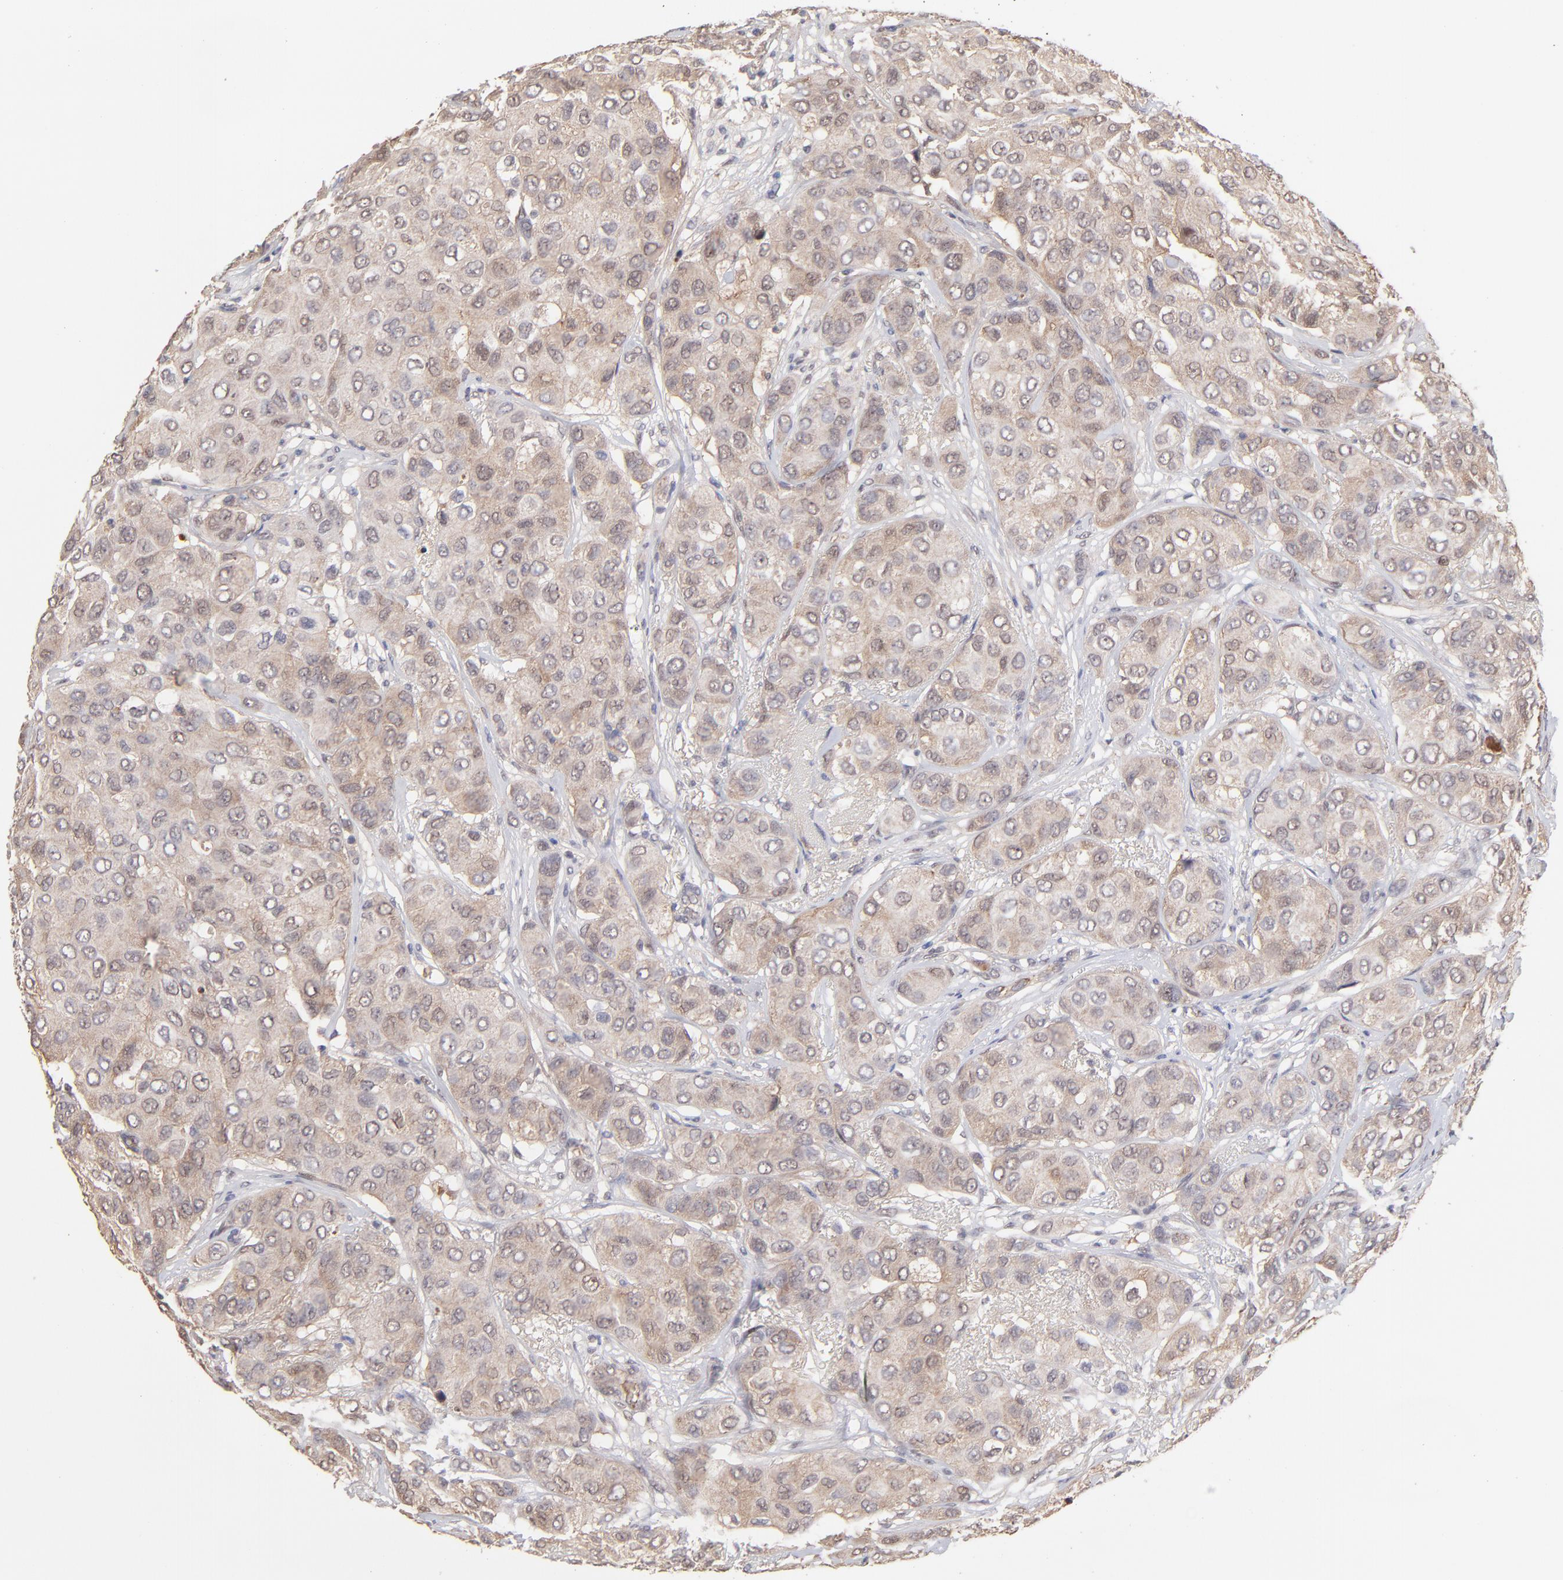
{"staining": {"intensity": "weak", "quantity": "<25%", "location": "cytoplasmic/membranous,nuclear"}, "tissue": "breast cancer", "cell_type": "Tumor cells", "image_type": "cancer", "snomed": [{"axis": "morphology", "description": "Duct carcinoma"}, {"axis": "topography", "description": "Breast"}], "caption": "Tumor cells show no significant protein expression in breast cancer.", "gene": "PSMD14", "patient": {"sex": "female", "age": 68}}